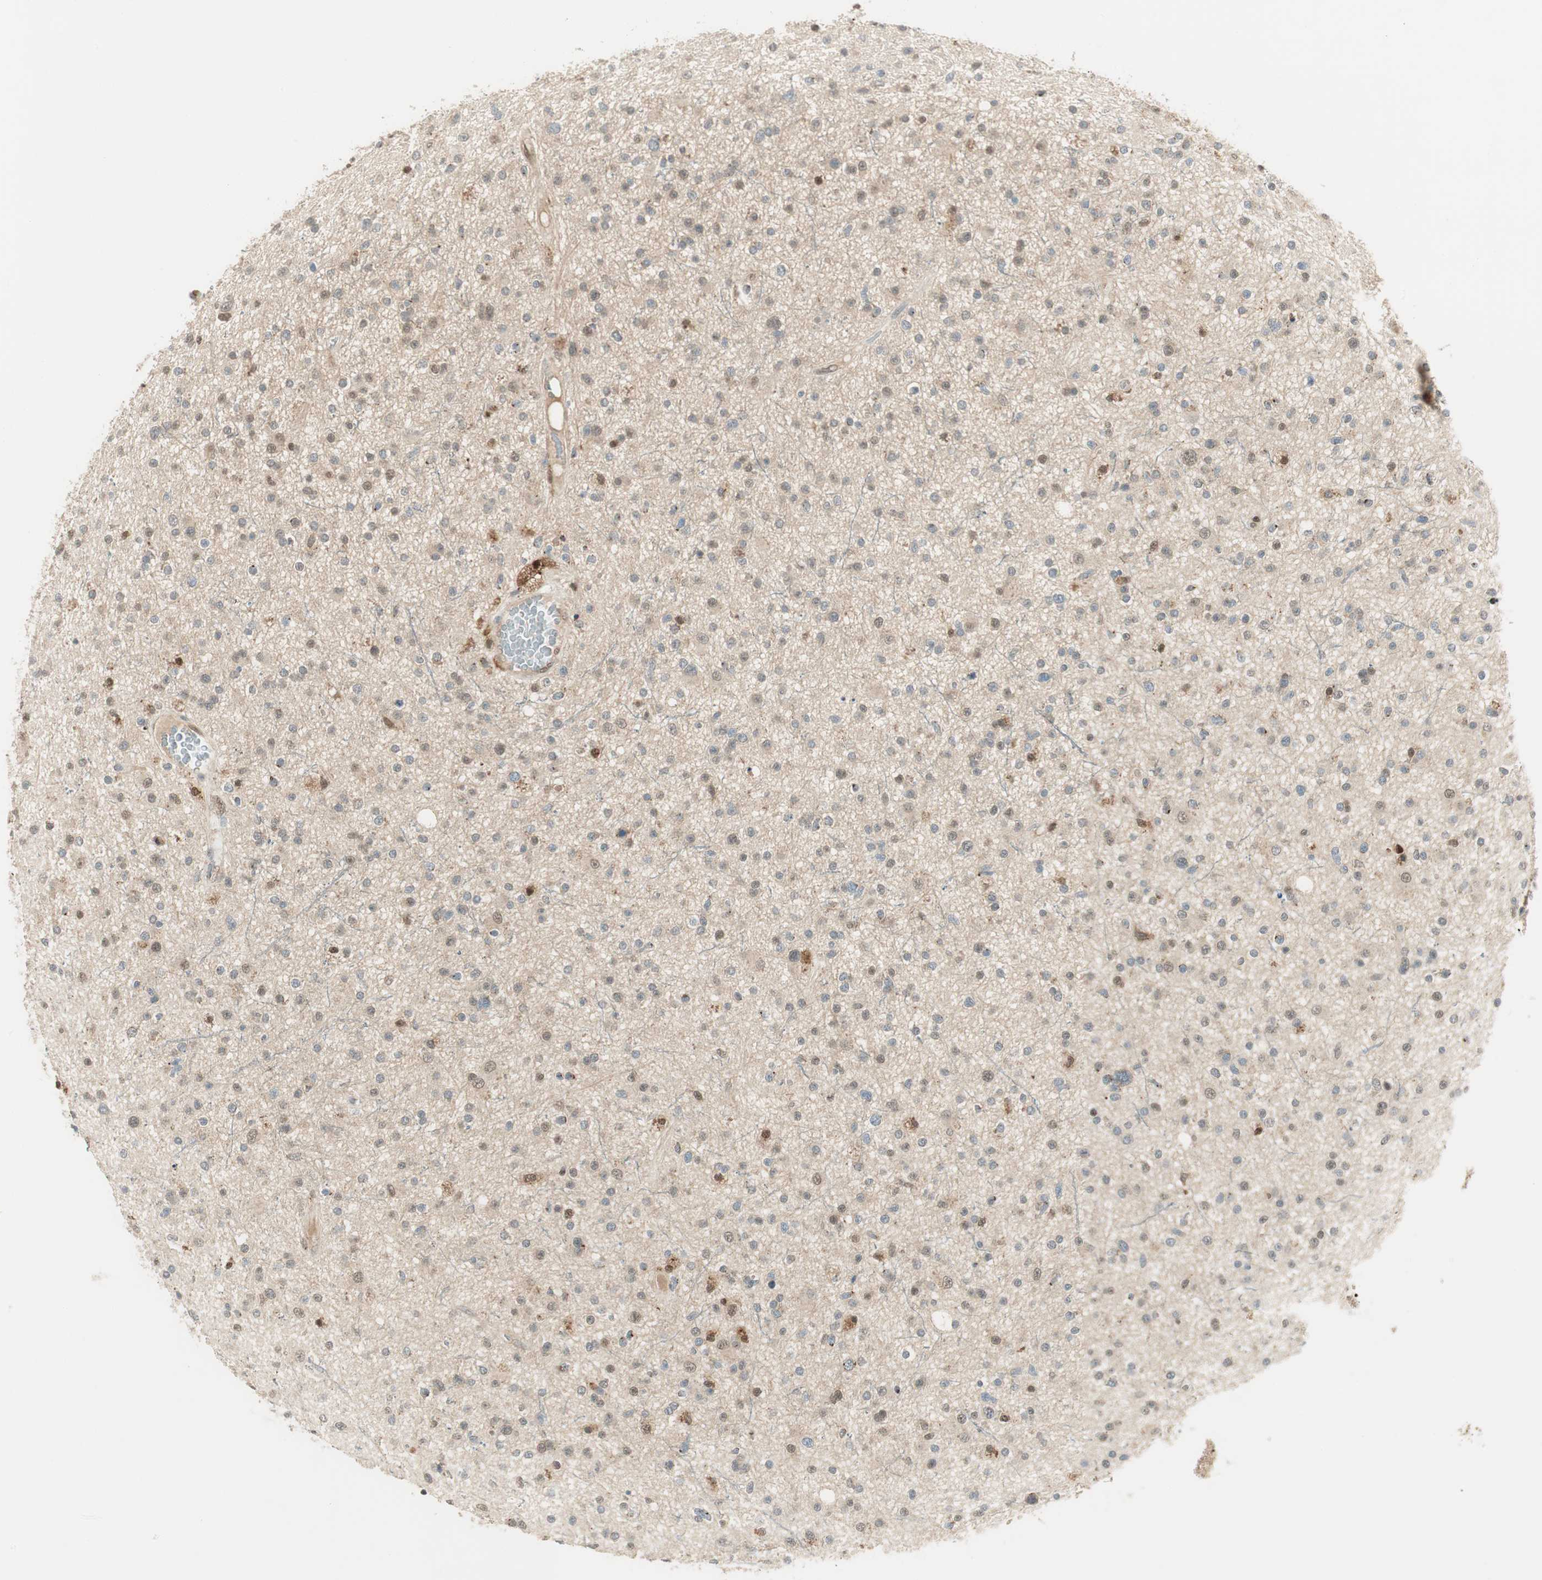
{"staining": {"intensity": "moderate", "quantity": "<25%", "location": "nuclear"}, "tissue": "glioma", "cell_type": "Tumor cells", "image_type": "cancer", "snomed": [{"axis": "morphology", "description": "Glioma, malignant, High grade"}, {"axis": "topography", "description": "Brain"}], "caption": "Human high-grade glioma (malignant) stained for a protein (brown) exhibits moderate nuclear positive expression in approximately <25% of tumor cells.", "gene": "LTA4H", "patient": {"sex": "male", "age": 33}}